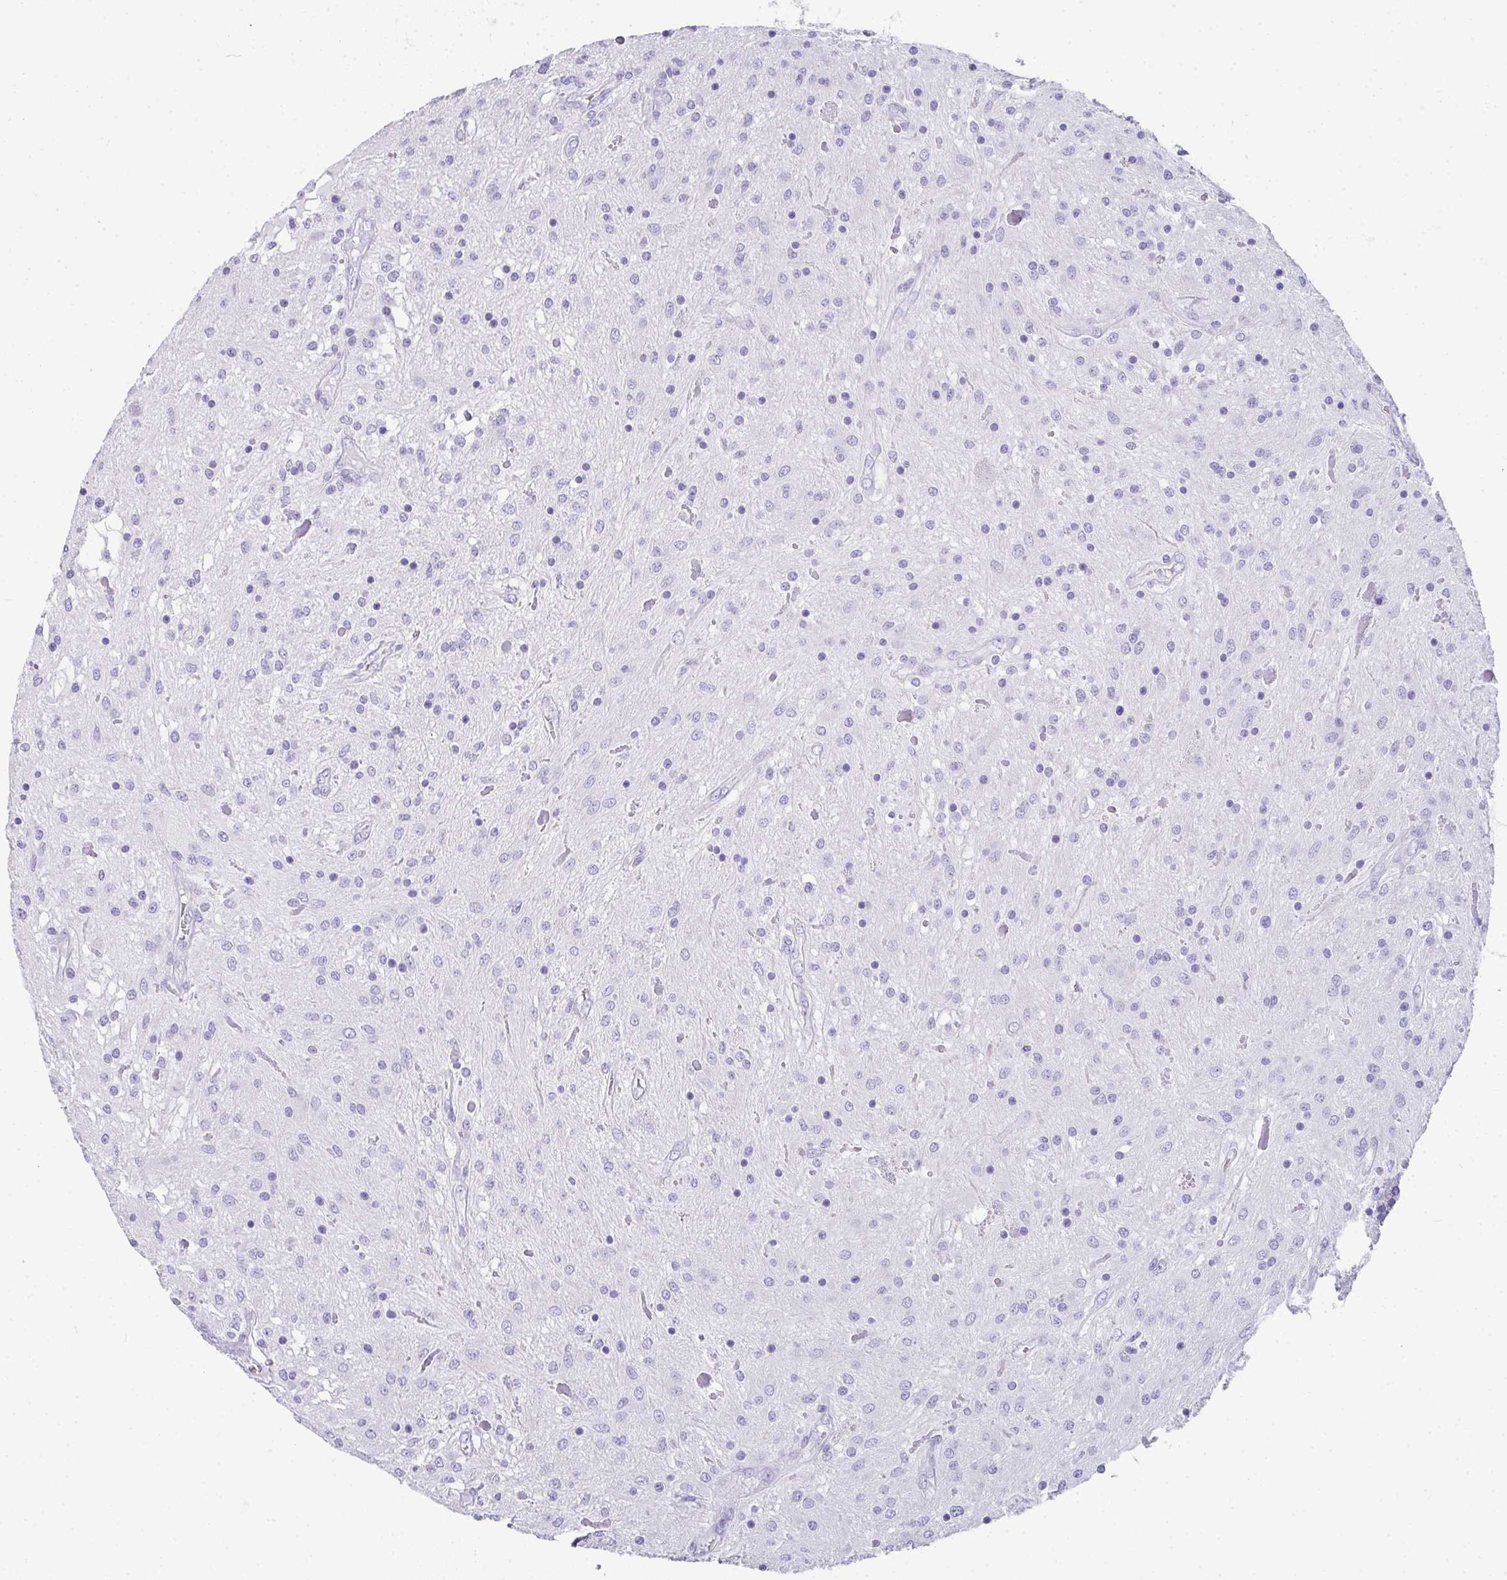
{"staining": {"intensity": "negative", "quantity": "none", "location": "none"}, "tissue": "glioma", "cell_type": "Tumor cells", "image_type": "cancer", "snomed": [{"axis": "morphology", "description": "Glioma, malignant, Low grade"}, {"axis": "topography", "description": "Cerebellum"}], "caption": "IHC of malignant glioma (low-grade) displays no positivity in tumor cells.", "gene": "RLF", "patient": {"sex": "female", "age": 14}}